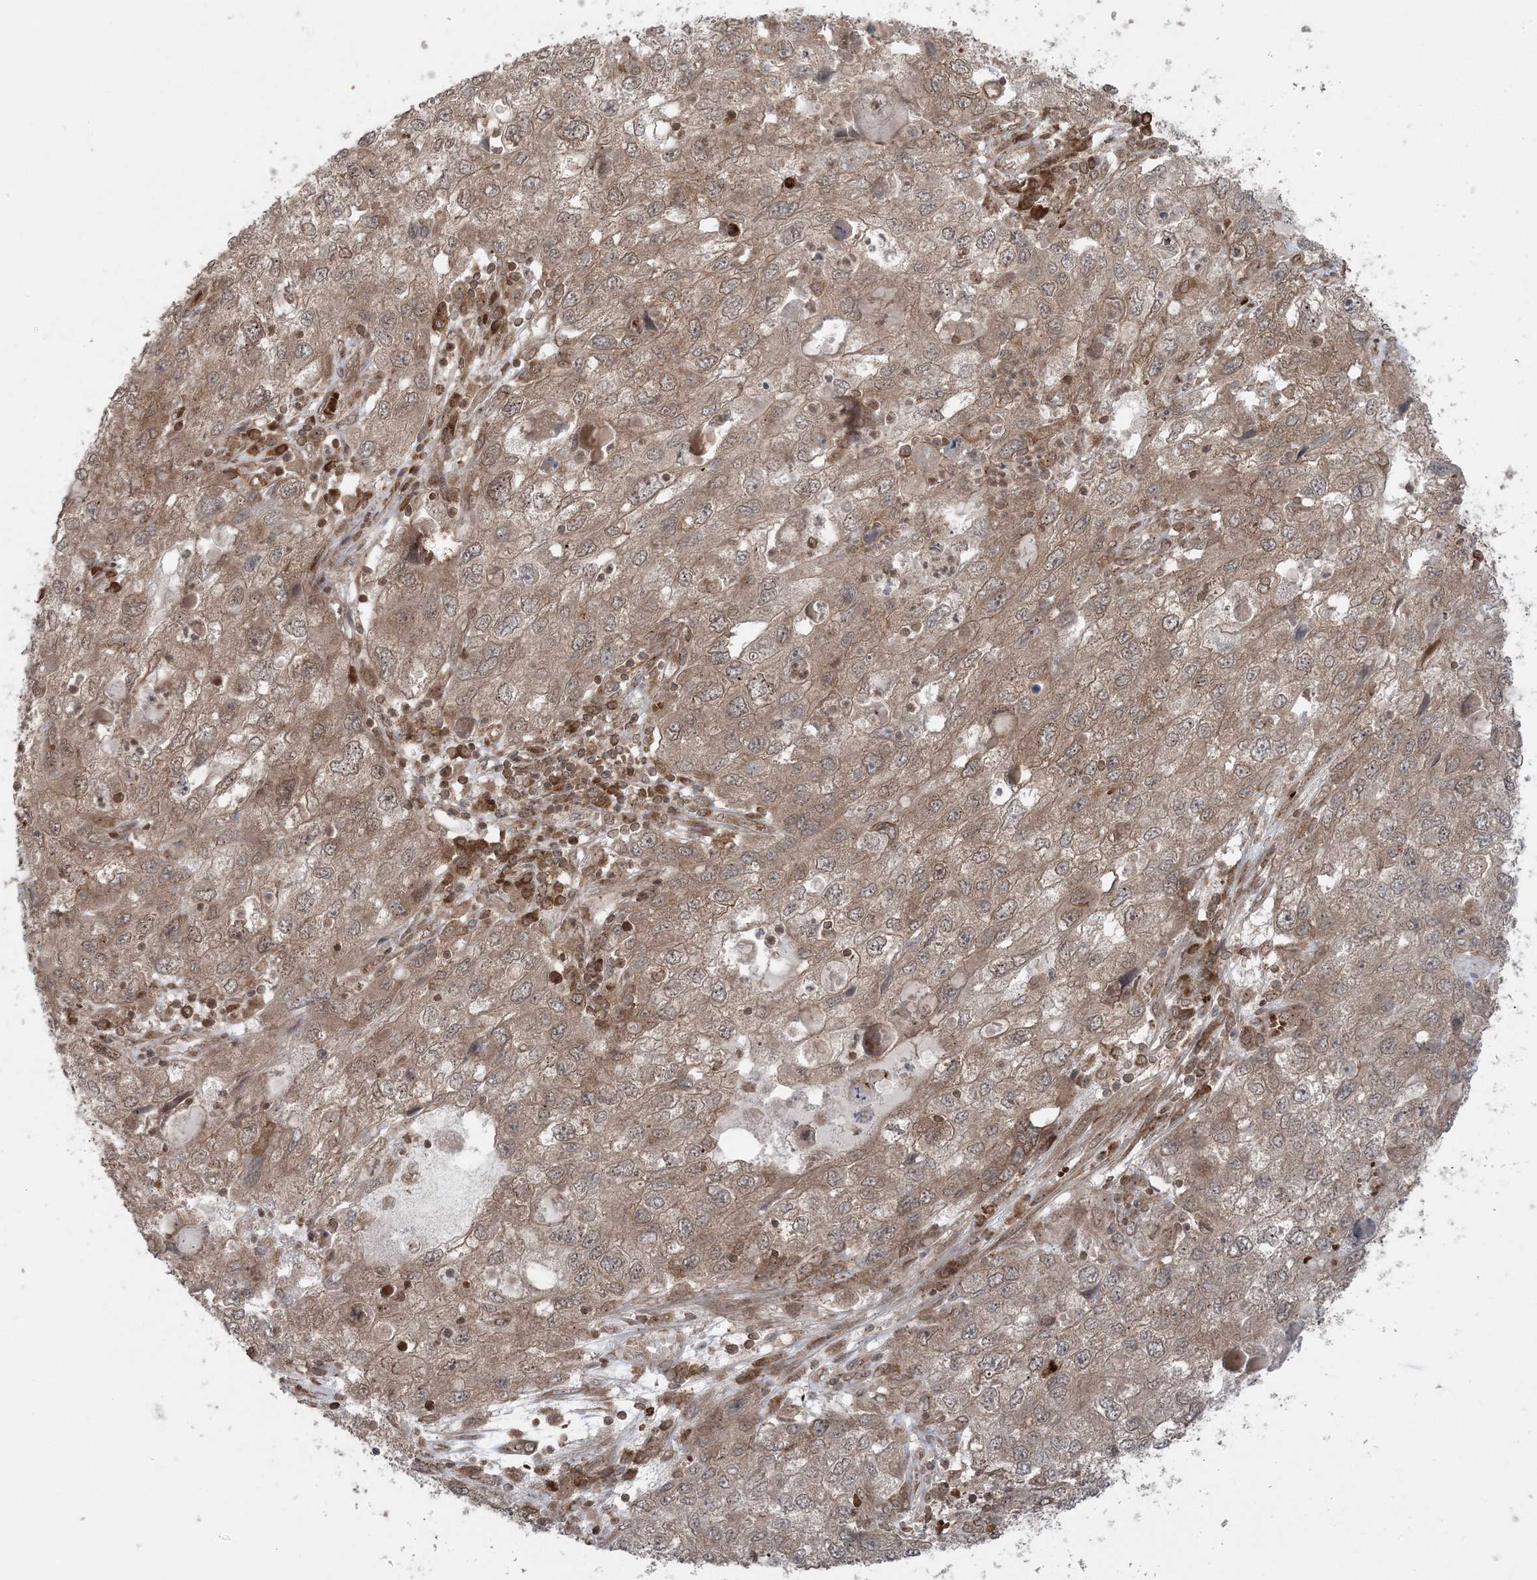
{"staining": {"intensity": "moderate", "quantity": ">75%", "location": "cytoplasmic/membranous"}, "tissue": "endometrial cancer", "cell_type": "Tumor cells", "image_type": "cancer", "snomed": [{"axis": "morphology", "description": "Adenocarcinoma, NOS"}, {"axis": "topography", "description": "Endometrium"}], "caption": "A micrograph showing moderate cytoplasmic/membranous staining in about >75% of tumor cells in endometrial adenocarcinoma, as visualized by brown immunohistochemical staining.", "gene": "DDX19B", "patient": {"sex": "female", "age": 49}}